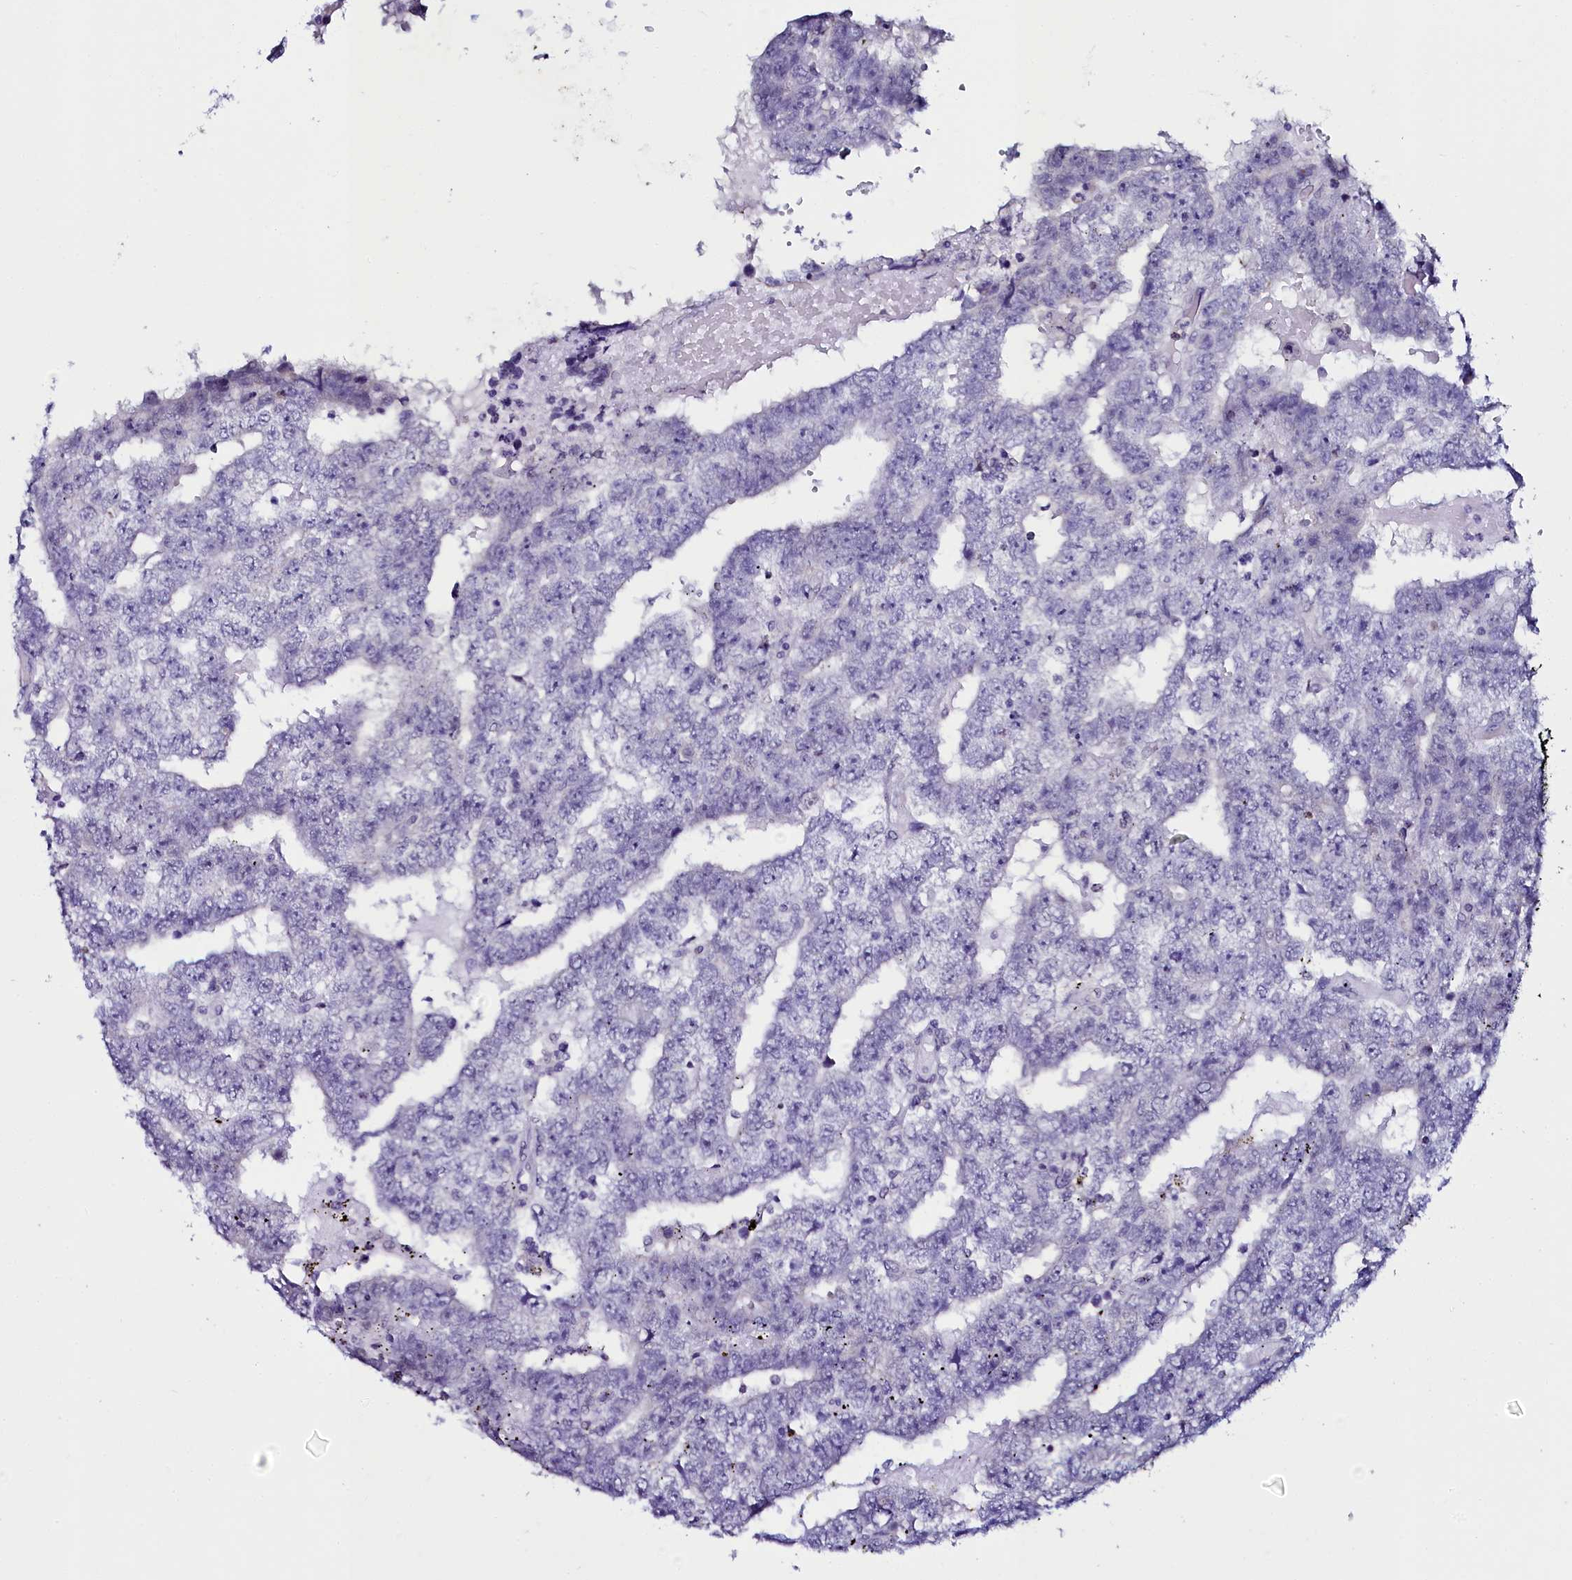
{"staining": {"intensity": "negative", "quantity": "none", "location": "none"}, "tissue": "testis cancer", "cell_type": "Tumor cells", "image_type": "cancer", "snomed": [{"axis": "morphology", "description": "Carcinoma, Embryonal, NOS"}, {"axis": "topography", "description": "Testis"}], "caption": "The histopathology image exhibits no significant expression in tumor cells of testis cancer (embryonal carcinoma).", "gene": "SORD", "patient": {"sex": "male", "age": 25}}